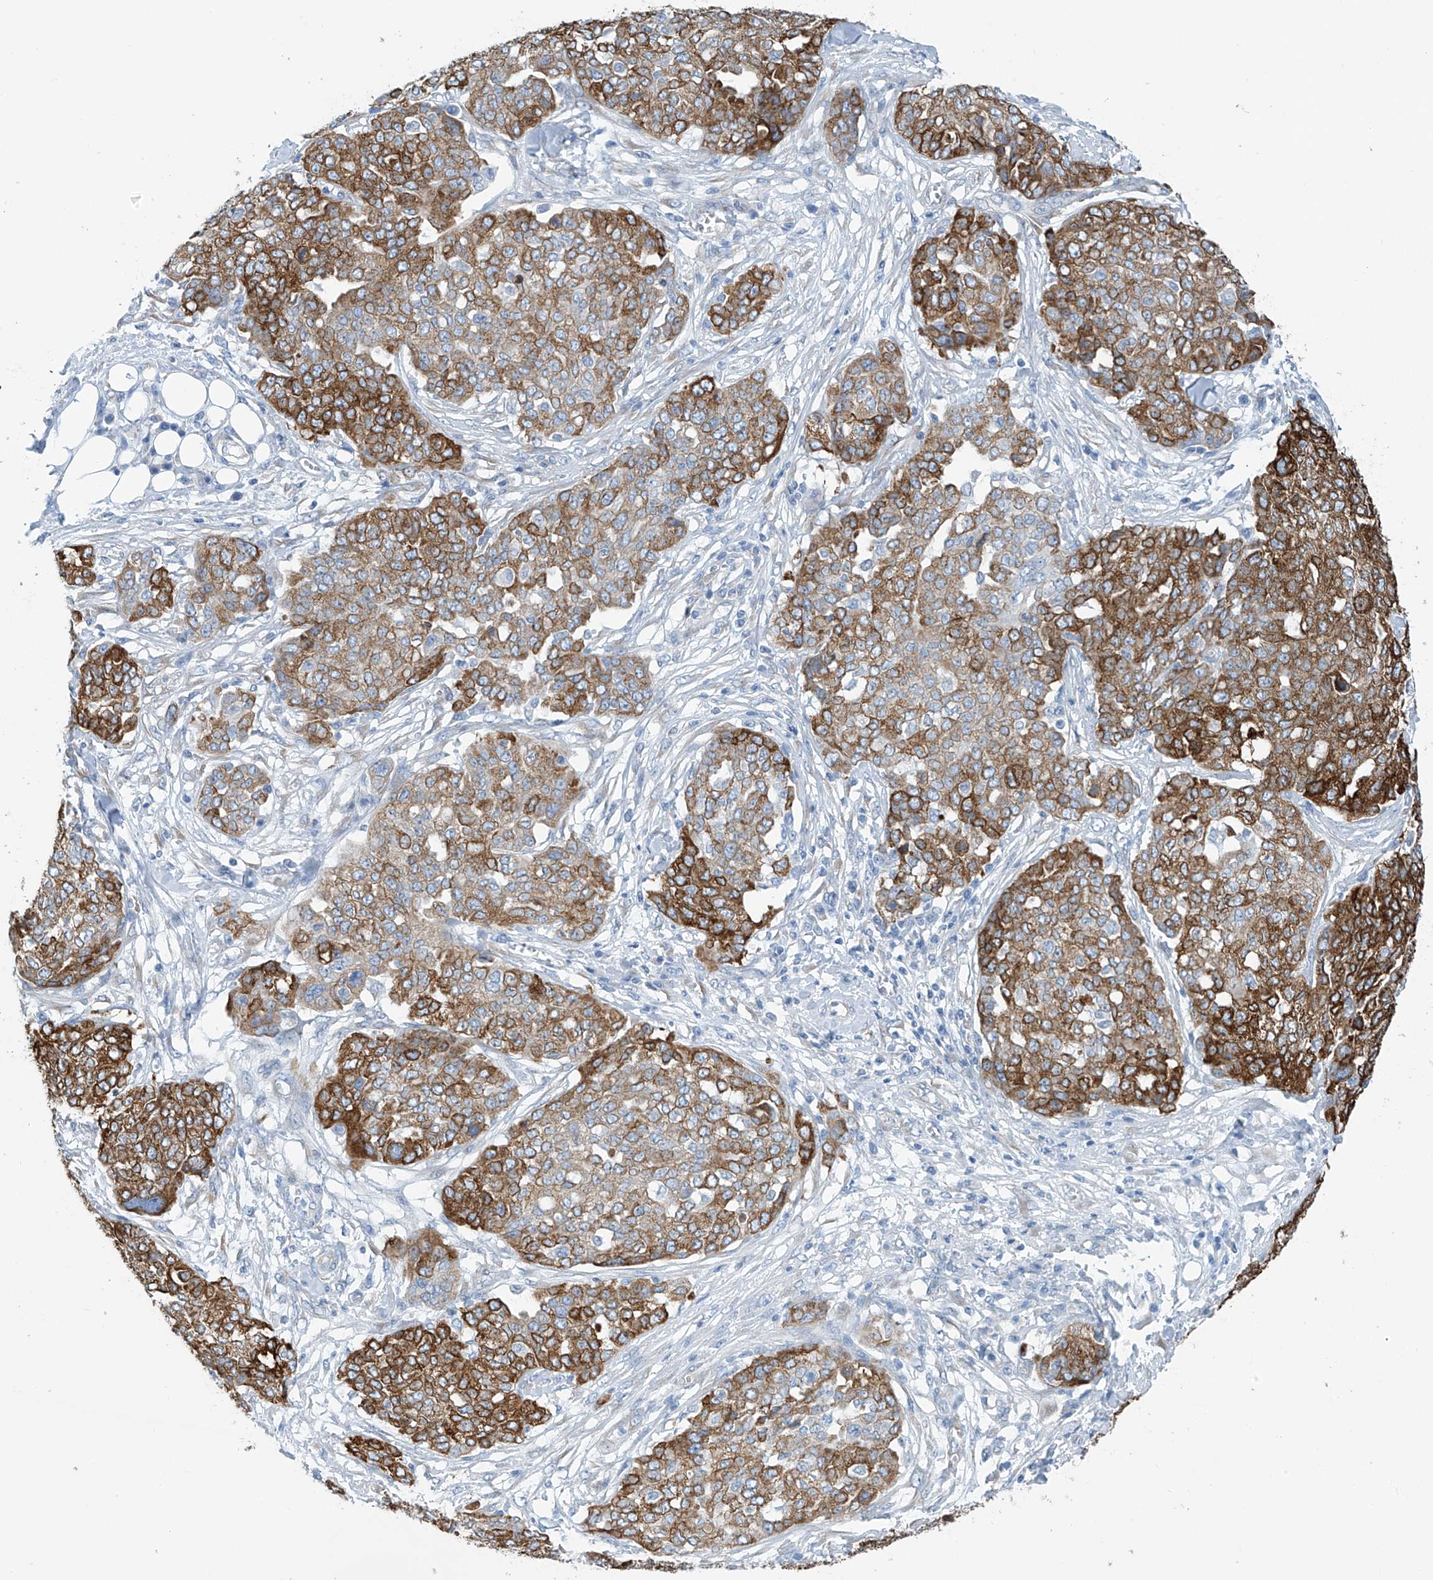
{"staining": {"intensity": "moderate", "quantity": ">75%", "location": "cytoplasmic/membranous"}, "tissue": "ovarian cancer", "cell_type": "Tumor cells", "image_type": "cancer", "snomed": [{"axis": "morphology", "description": "Cystadenocarcinoma, serous, NOS"}, {"axis": "topography", "description": "Soft tissue"}, {"axis": "topography", "description": "Ovary"}], "caption": "Moderate cytoplasmic/membranous positivity is present in approximately >75% of tumor cells in ovarian cancer (serous cystadenocarcinoma).", "gene": "RCN2", "patient": {"sex": "female", "age": 57}}